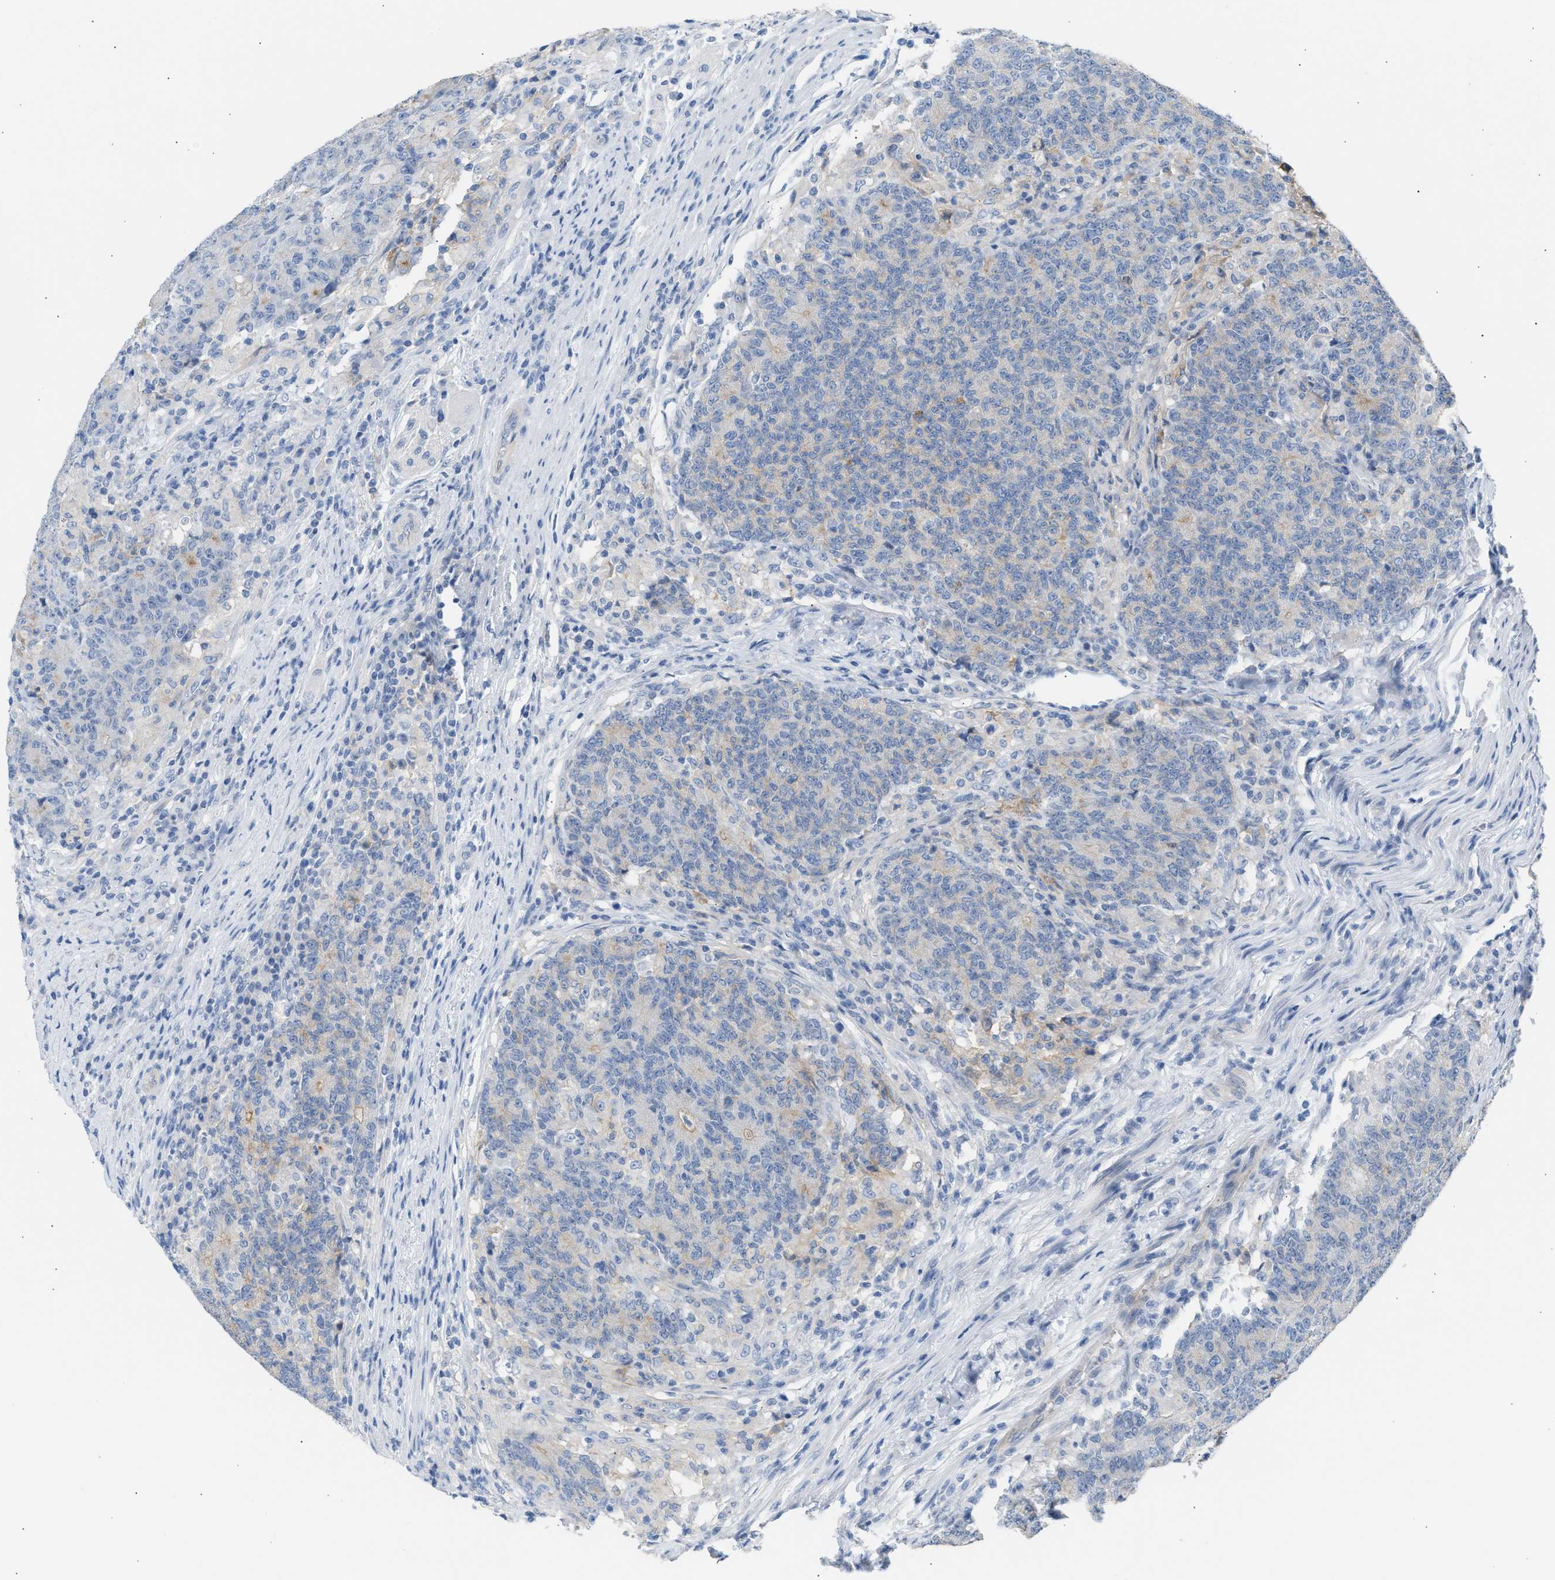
{"staining": {"intensity": "weak", "quantity": "<25%", "location": "cytoplasmic/membranous"}, "tissue": "colorectal cancer", "cell_type": "Tumor cells", "image_type": "cancer", "snomed": [{"axis": "morphology", "description": "Normal tissue, NOS"}, {"axis": "morphology", "description": "Adenocarcinoma, NOS"}, {"axis": "topography", "description": "Colon"}], "caption": "Immunohistochemistry (IHC) histopathology image of neoplastic tissue: colorectal adenocarcinoma stained with DAB (3,3'-diaminobenzidine) exhibits no significant protein staining in tumor cells.", "gene": "ERBB2", "patient": {"sex": "female", "age": 75}}